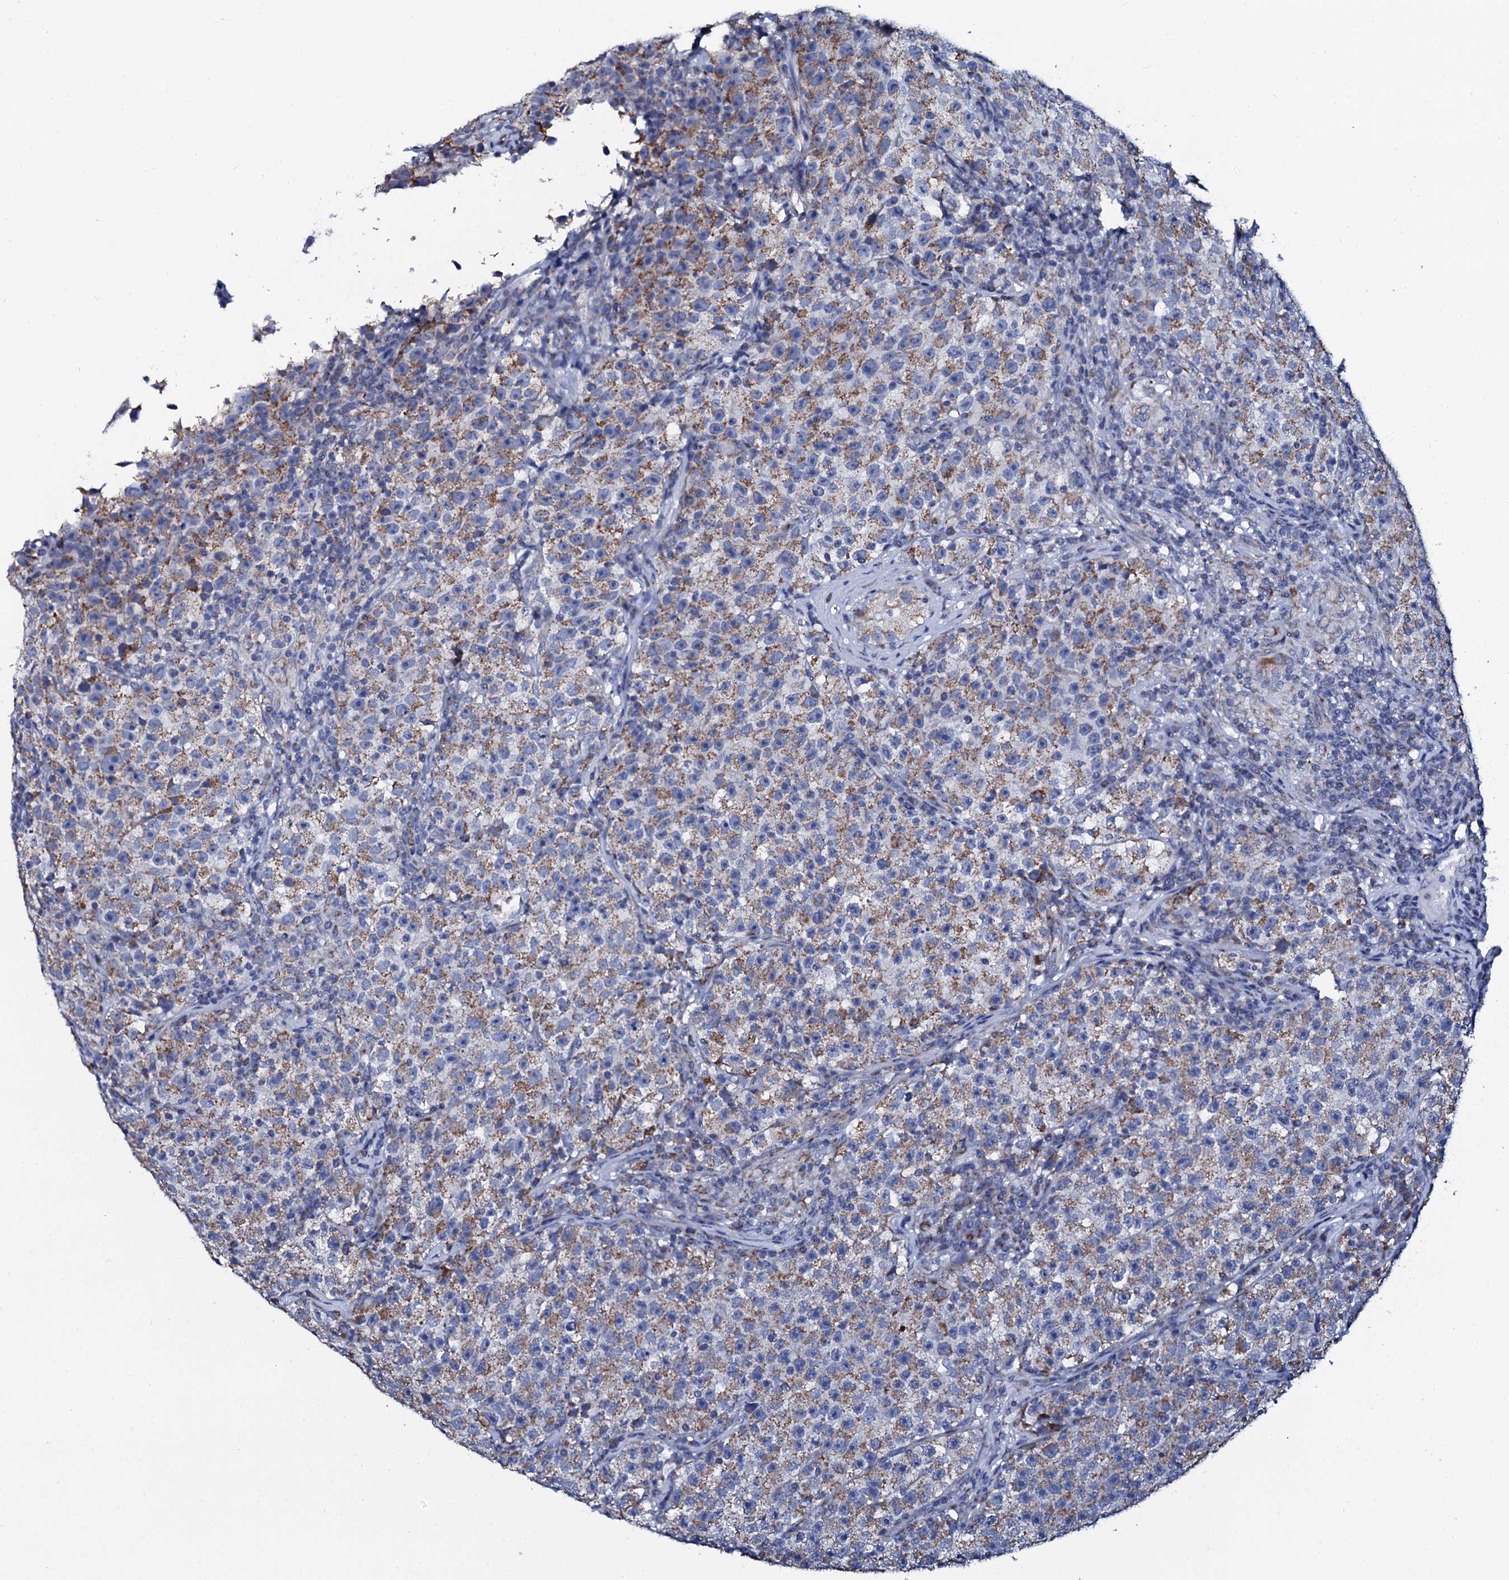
{"staining": {"intensity": "moderate", "quantity": "25%-75%", "location": "cytoplasmic/membranous"}, "tissue": "testis cancer", "cell_type": "Tumor cells", "image_type": "cancer", "snomed": [{"axis": "morphology", "description": "Seminoma, NOS"}, {"axis": "topography", "description": "Testis"}], "caption": "Brown immunohistochemical staining in testis seminoma displays moderate cytoplasmic/membranous positivity in approximately 25%-75% of tumor cells. The staining was performed using DAB to visualize the protein expression in brown, while the nuclei were stained in blue with hematoxylin (Magnification: 20x).", "gene": "SLC37A4", "patient": {"sex": "male", "age": 22}}